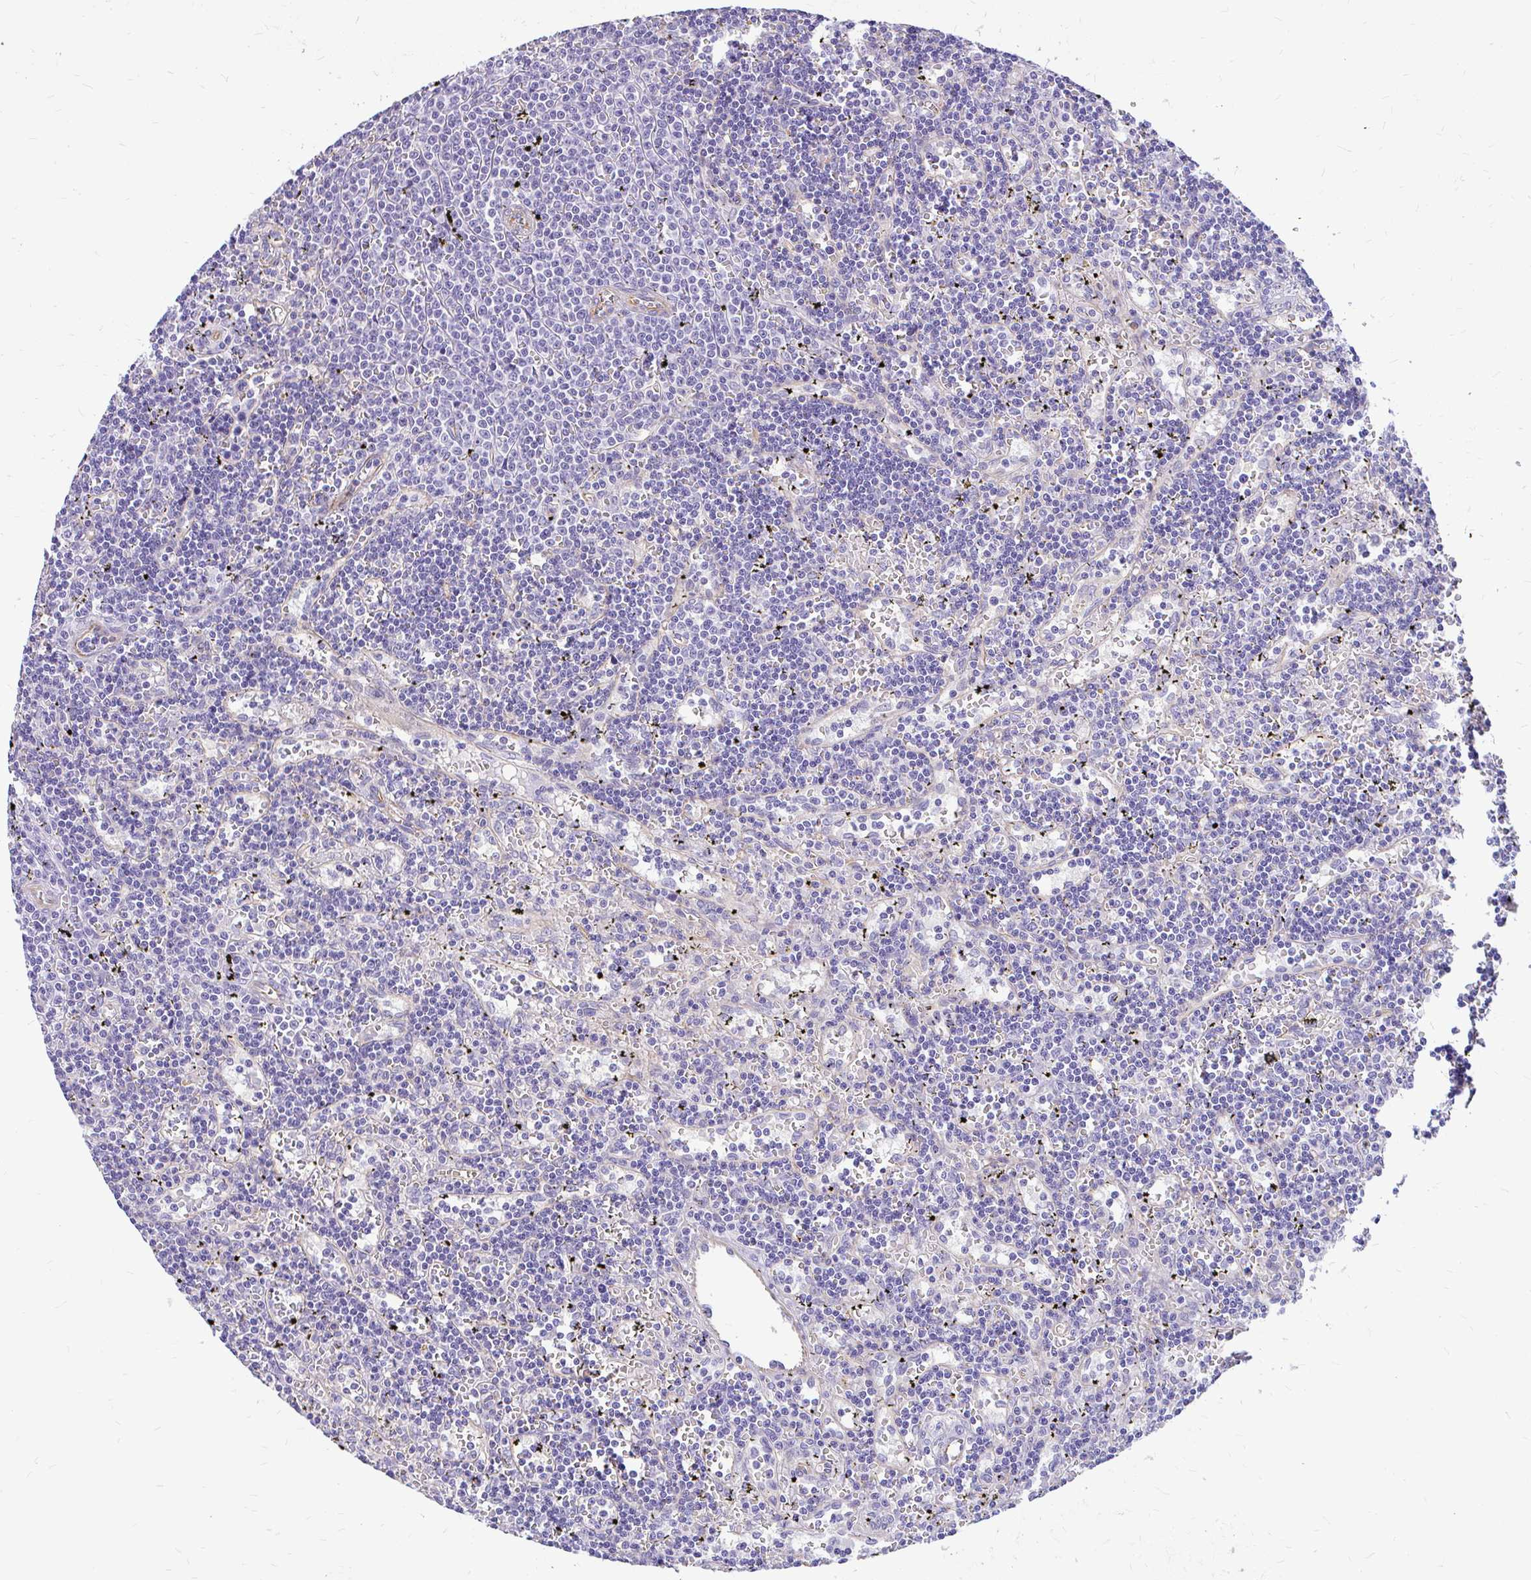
{"staining": {"intensity": "negative", "quantity": "none", "location": "none"}, "tissue": "lymphoma", "cell_type": "Tumor cells", "image_type": "cancer", "snomed": [{"axis": "morphology", "description": "Malignant lymphoma, non-Hodgkin's type, Low grade"}, {"axis": "topography", "description": "Spleen"}], "caption": "A high-resolution histopathology image shows IHC staining of lymphoma, which exhibits no significant staining in tumor cells.", "gene": "FAM83C", "patient": {"sex": "male", "age": 60}}